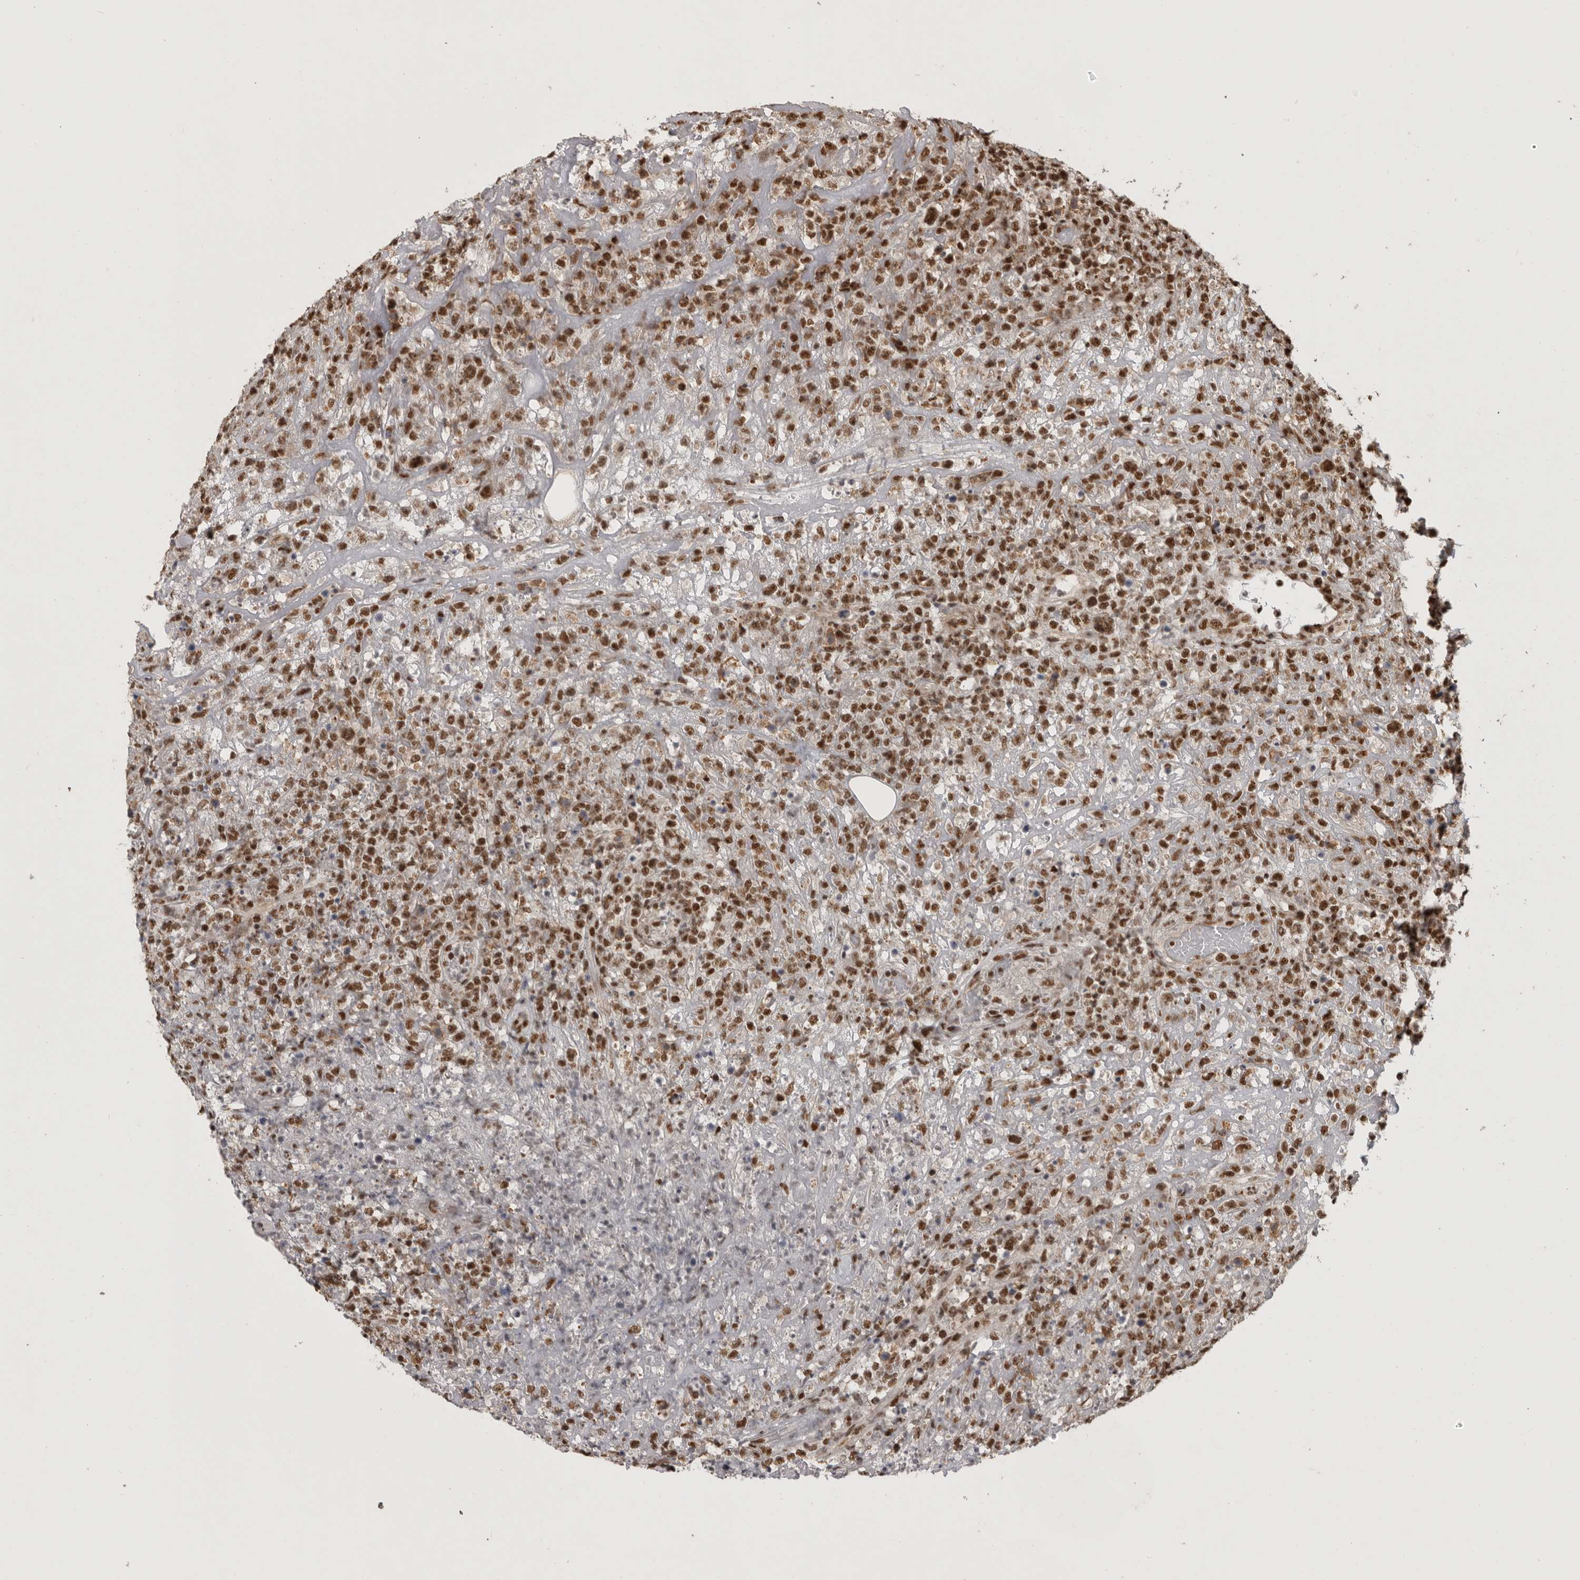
{"staining": {"intensity": "strong", "quantity": ">75%", "location": "nuclear"}, "tissue": "lymphoma", "cell_type": "Tumor cells", "image_type": "cancer", "snomed": [{"axis": "morphology", "description": "Malignant lymphoma, non-Hodgkin's type, High grade"}, {"axis": "topography", "description": "Colon"}], "caption": "Protein expression analysis of high-grade malignant lymphoma, non-Hodgkin's type displays strong nuclear expression in about >75% of tumor cells.", "gene": "CBLL1", "patient": {"sex": "female", "age": 53}}